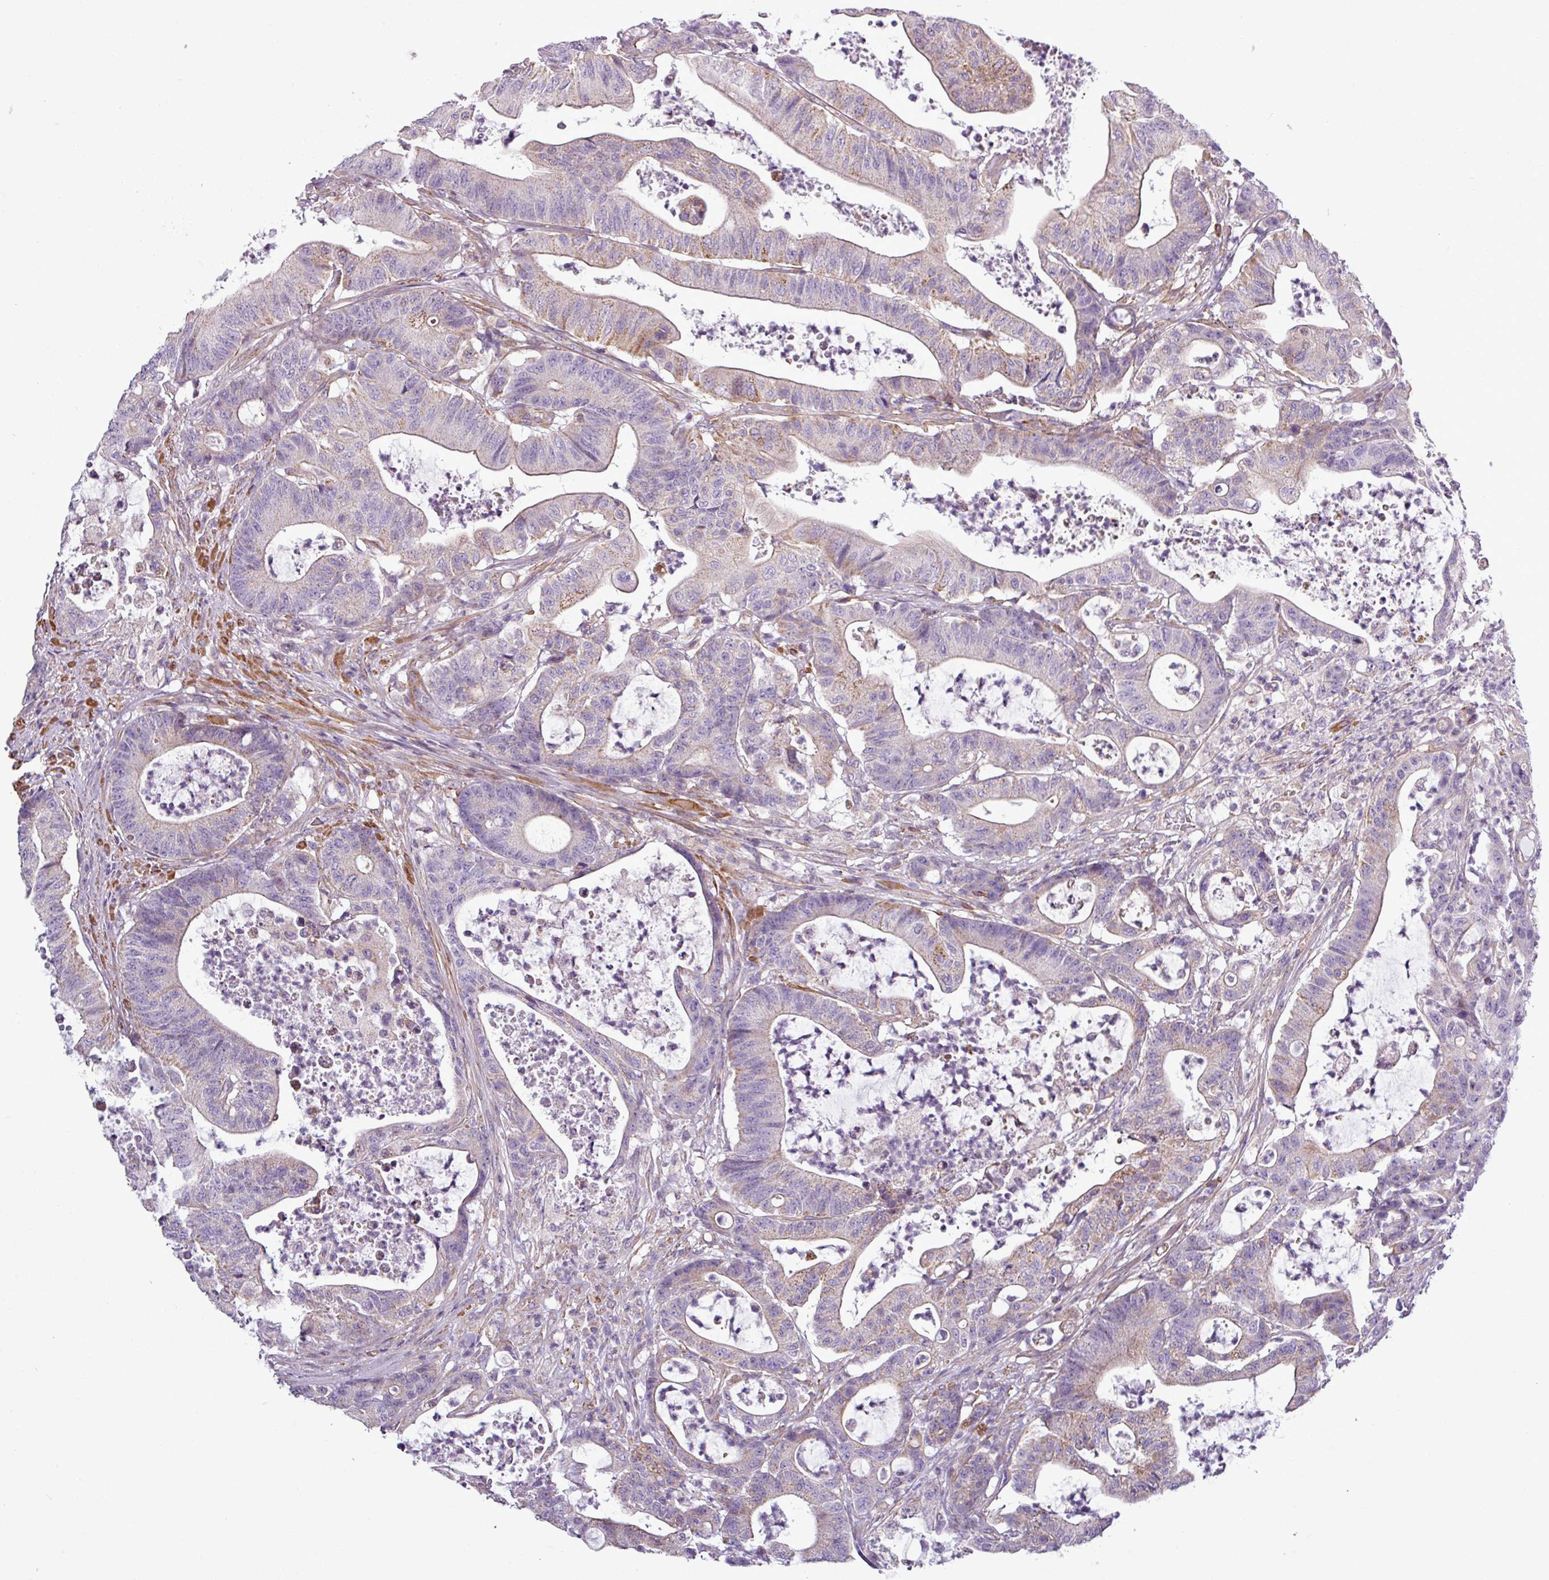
{"staining": {"intensity": "weak", "quantity": "<25%", "location": "cytoplasmic/membranous"}, "tissue": "colorectal cancer", "cell_type": "Tumor cells", "image_type": "cancer", "snomed": [{"axis": "morphology", "description": "Adenocarcinoma, NOS"}, {"axis": "topography", "description": "Colon"}], "caption": "This image is of colorectal adenocarcinoma stained with immunohistochemistry (IHC) to label a protein in brown with the nuclei are counter-stained blue. There is no staining in tumor cells. The staining is performed using DAB (3,3'-diaminobenzidine) brown chromogen with nuclei counter-stained in using hematoxylin.", "gene": "BTN2A2", "patient": {"sex": "female", "age": 84}}